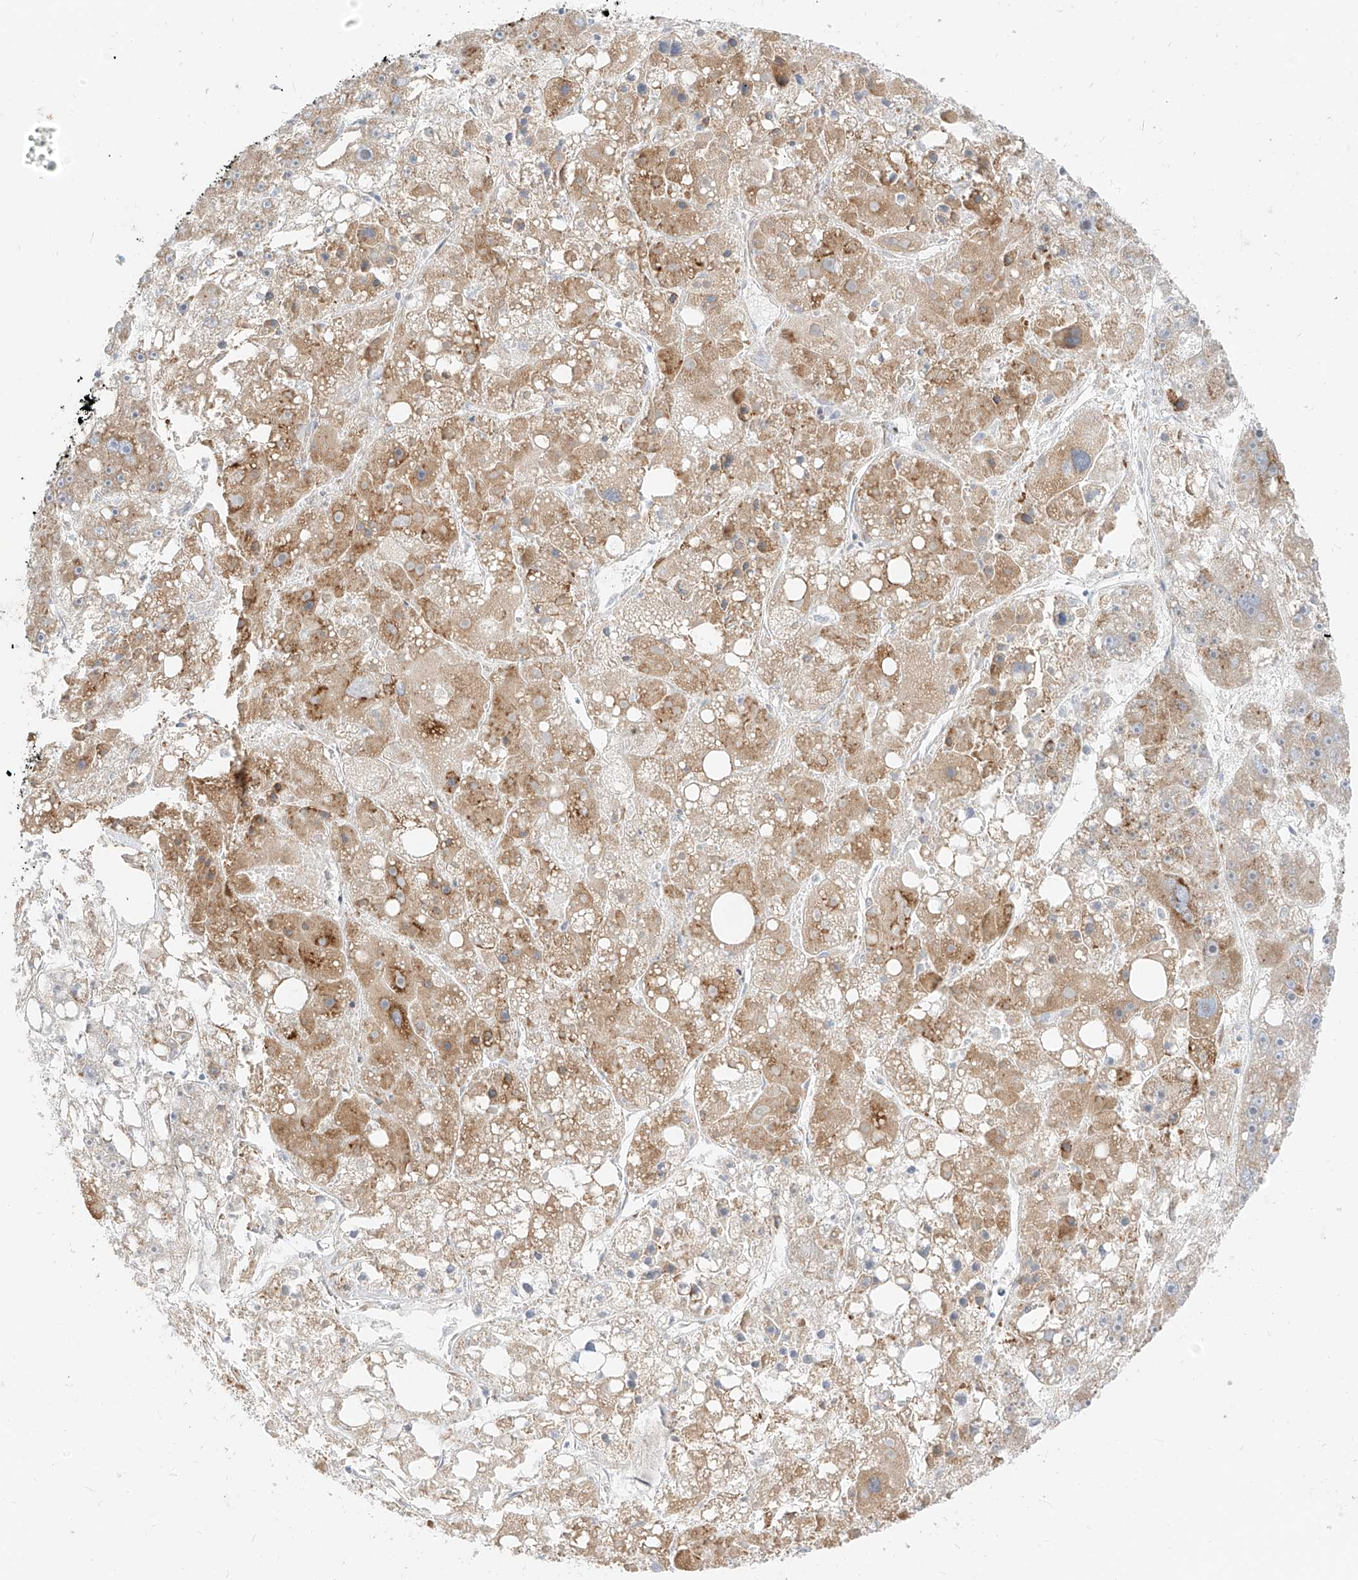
{"staining": {"intensity": "moderate", "quantity": ">75%", "location": "cytoplasmic/membranous"}, "tissue": "liver cancer", "cell_type": "Tumor cells", "image_type": "cancer", "snomed": [{"axis": "morphology", "description": "Carcinoma, Hepatocellular, NOS"}, {"axis": "topography", "description": "Liver"}], "caption": "IHC photomicrograph of neoplastic tissue: liver cancer stained using immunohistochemistry (IHC) shows medium levels of moderate protein expression localized specifically in the cytoplasmic/membranous of tumor cells, appearing as a cytoplasmic/membranous brown color.", "gene": "STT3A", "patient": {"sex": "female", "age": 61}}